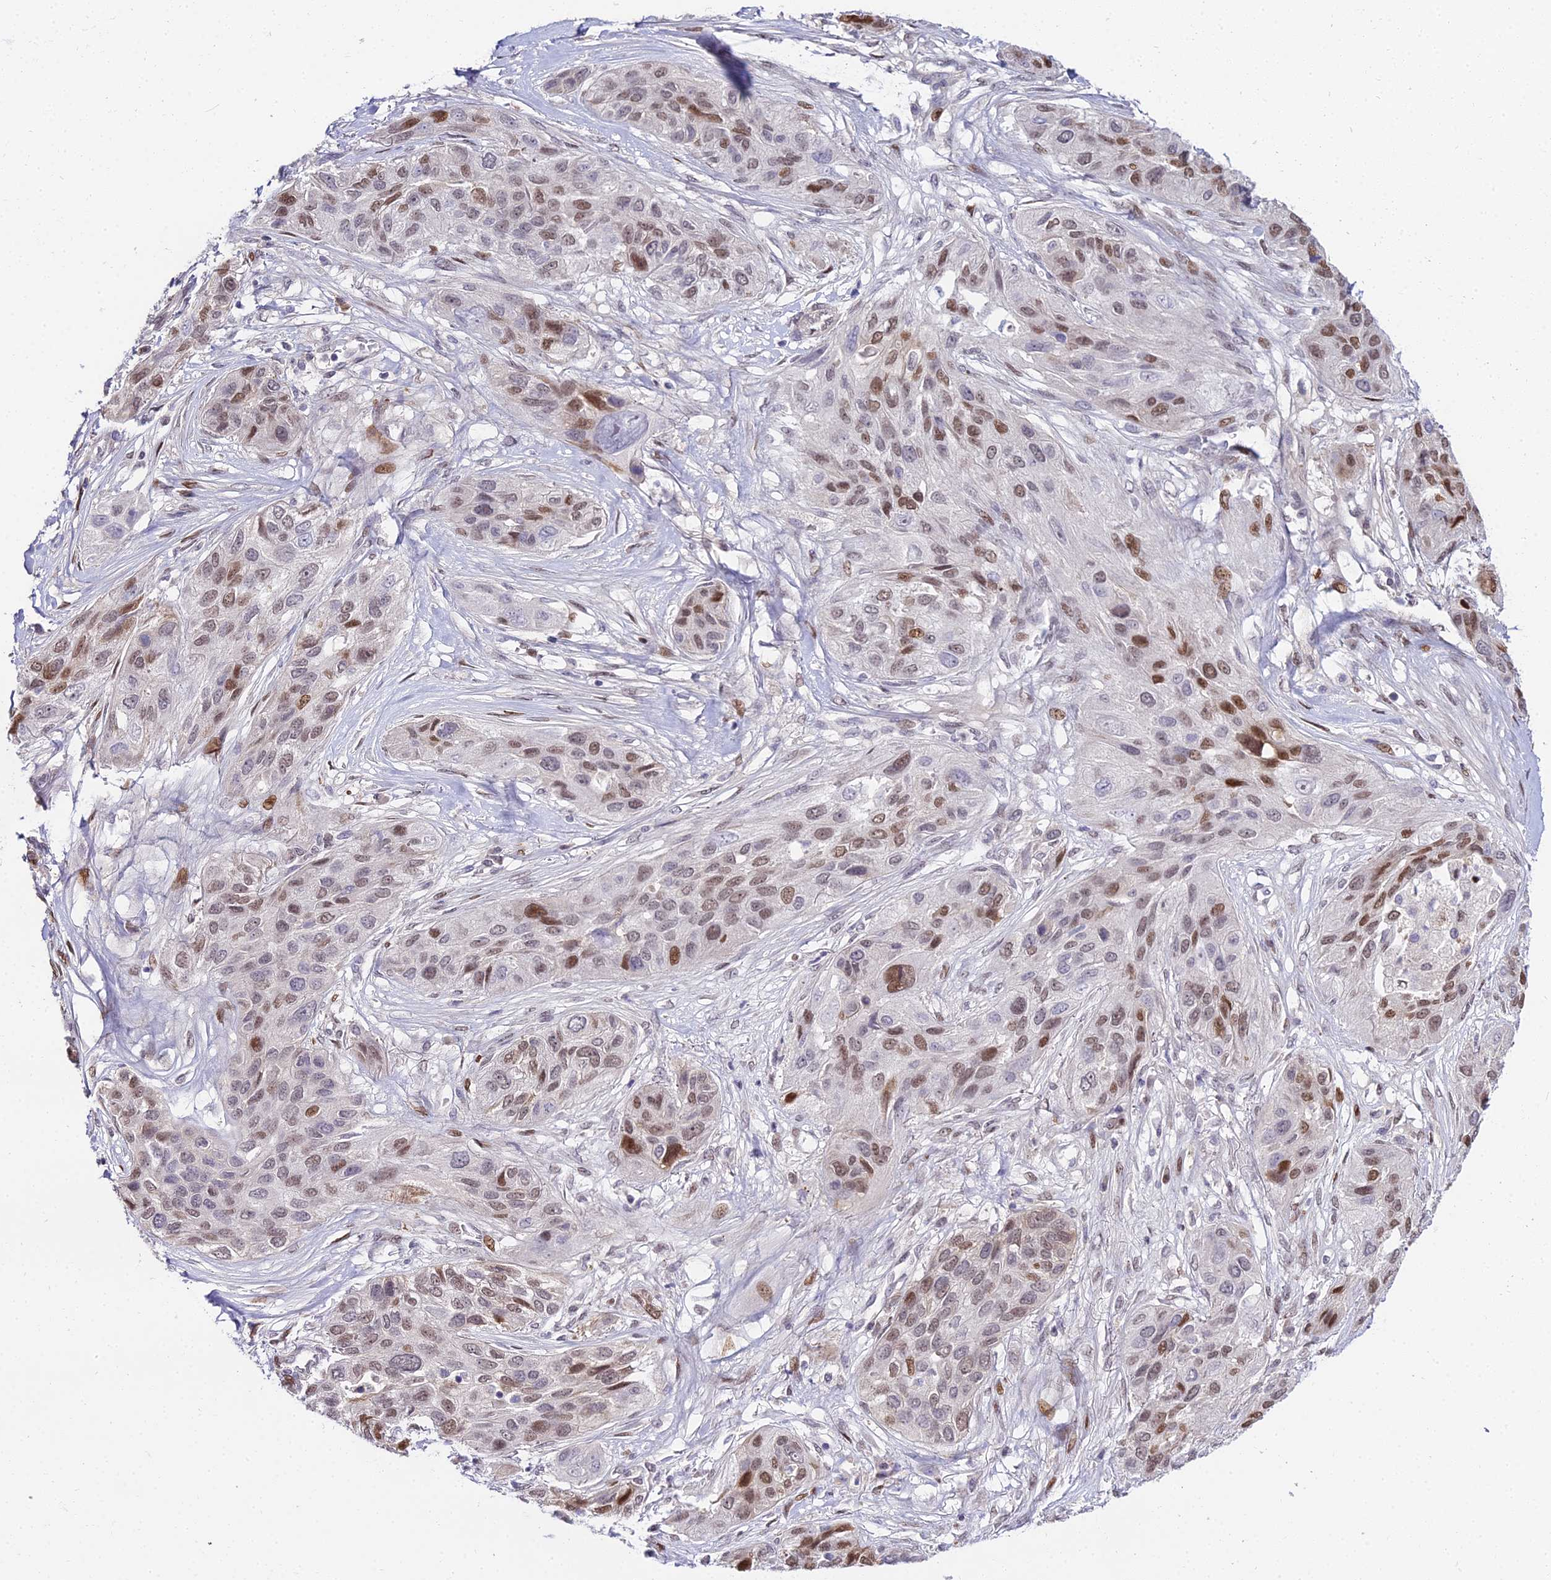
{"staining": {"intensity": "moderate", "quantity": "25%-75%", "location": "nuclear"}, "tissue": "lung cancer", "cell_type": "Tumor cells", "image_type": "cancer", "snomed": [{"axis": "morphology", "description": "Squamous cell carcinoma, NOS"}, {"axis": "topography", "description": "Lung"}], "caption": "Moderate nuclear expression for a protein is present in approximately 25%-75% of tumor cells of squamous cell carcinoma (lung) using IHC.", "gene": "ZNF707", "patient": {"sex": "female", "age": 70}}